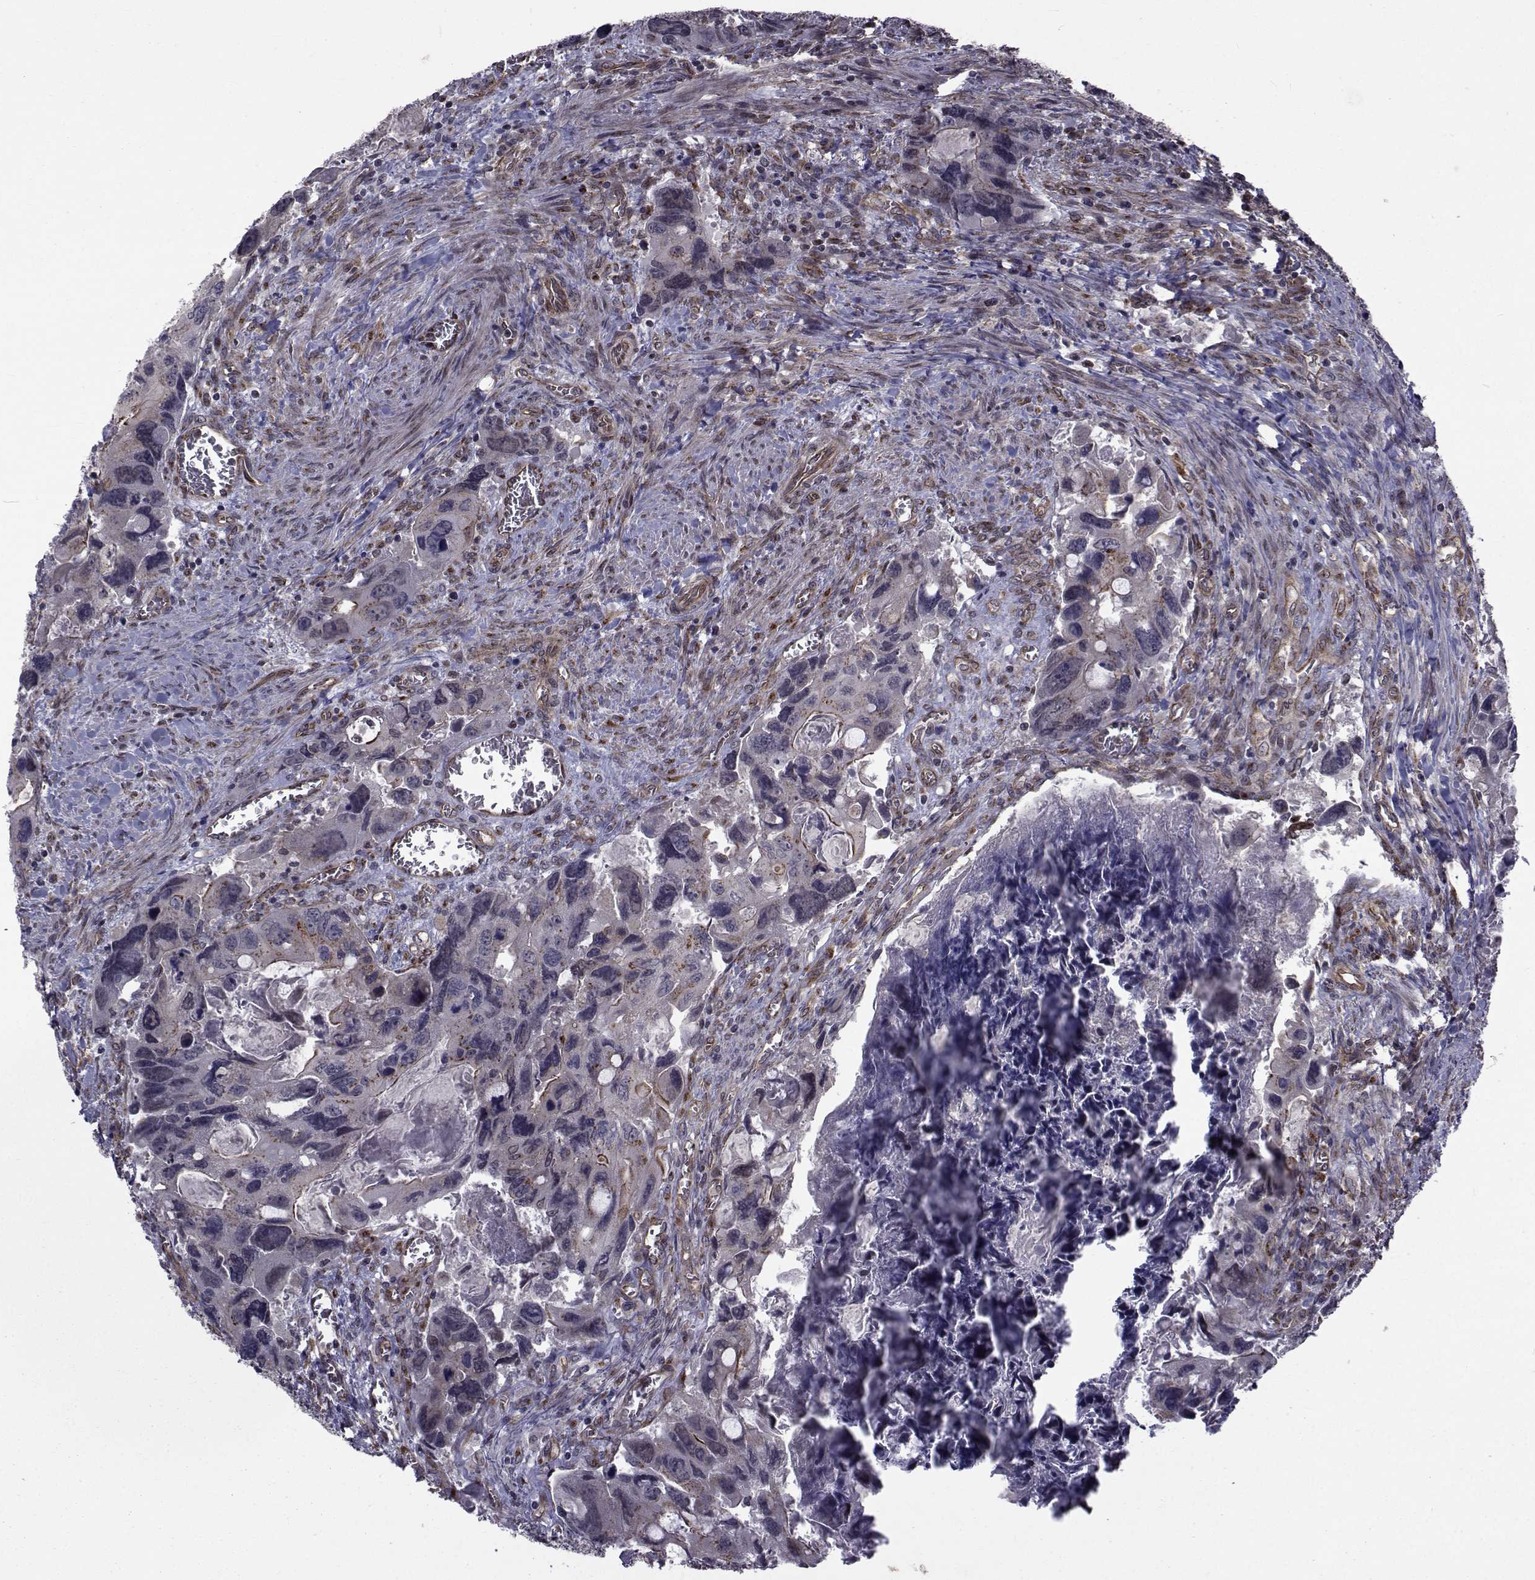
{"staining": {"intensity": "weak", "quantity": "<25%", "location": "cytoplasmic/membranous"}, "tissue": "colorectal cancer", "cell_type": "Tumor cells", "image_type": "cancer", "snomed": [{"axis": "morphology", "description": "Adenocarcinoma, NOS"}, {"axis": "topography", "description": "Rectum"}], "caption": "High magnification brightfield microscopy of colorectal cancer (adenocarcinoma) stained with DAB (3,3'-diaminobenzidine) (brown) and counterstained with hematoxylin (blue): tumor cells show no significant staining.", "gene": "ATP6V1C2", "patient": {"sex": "male", "age": 62}}